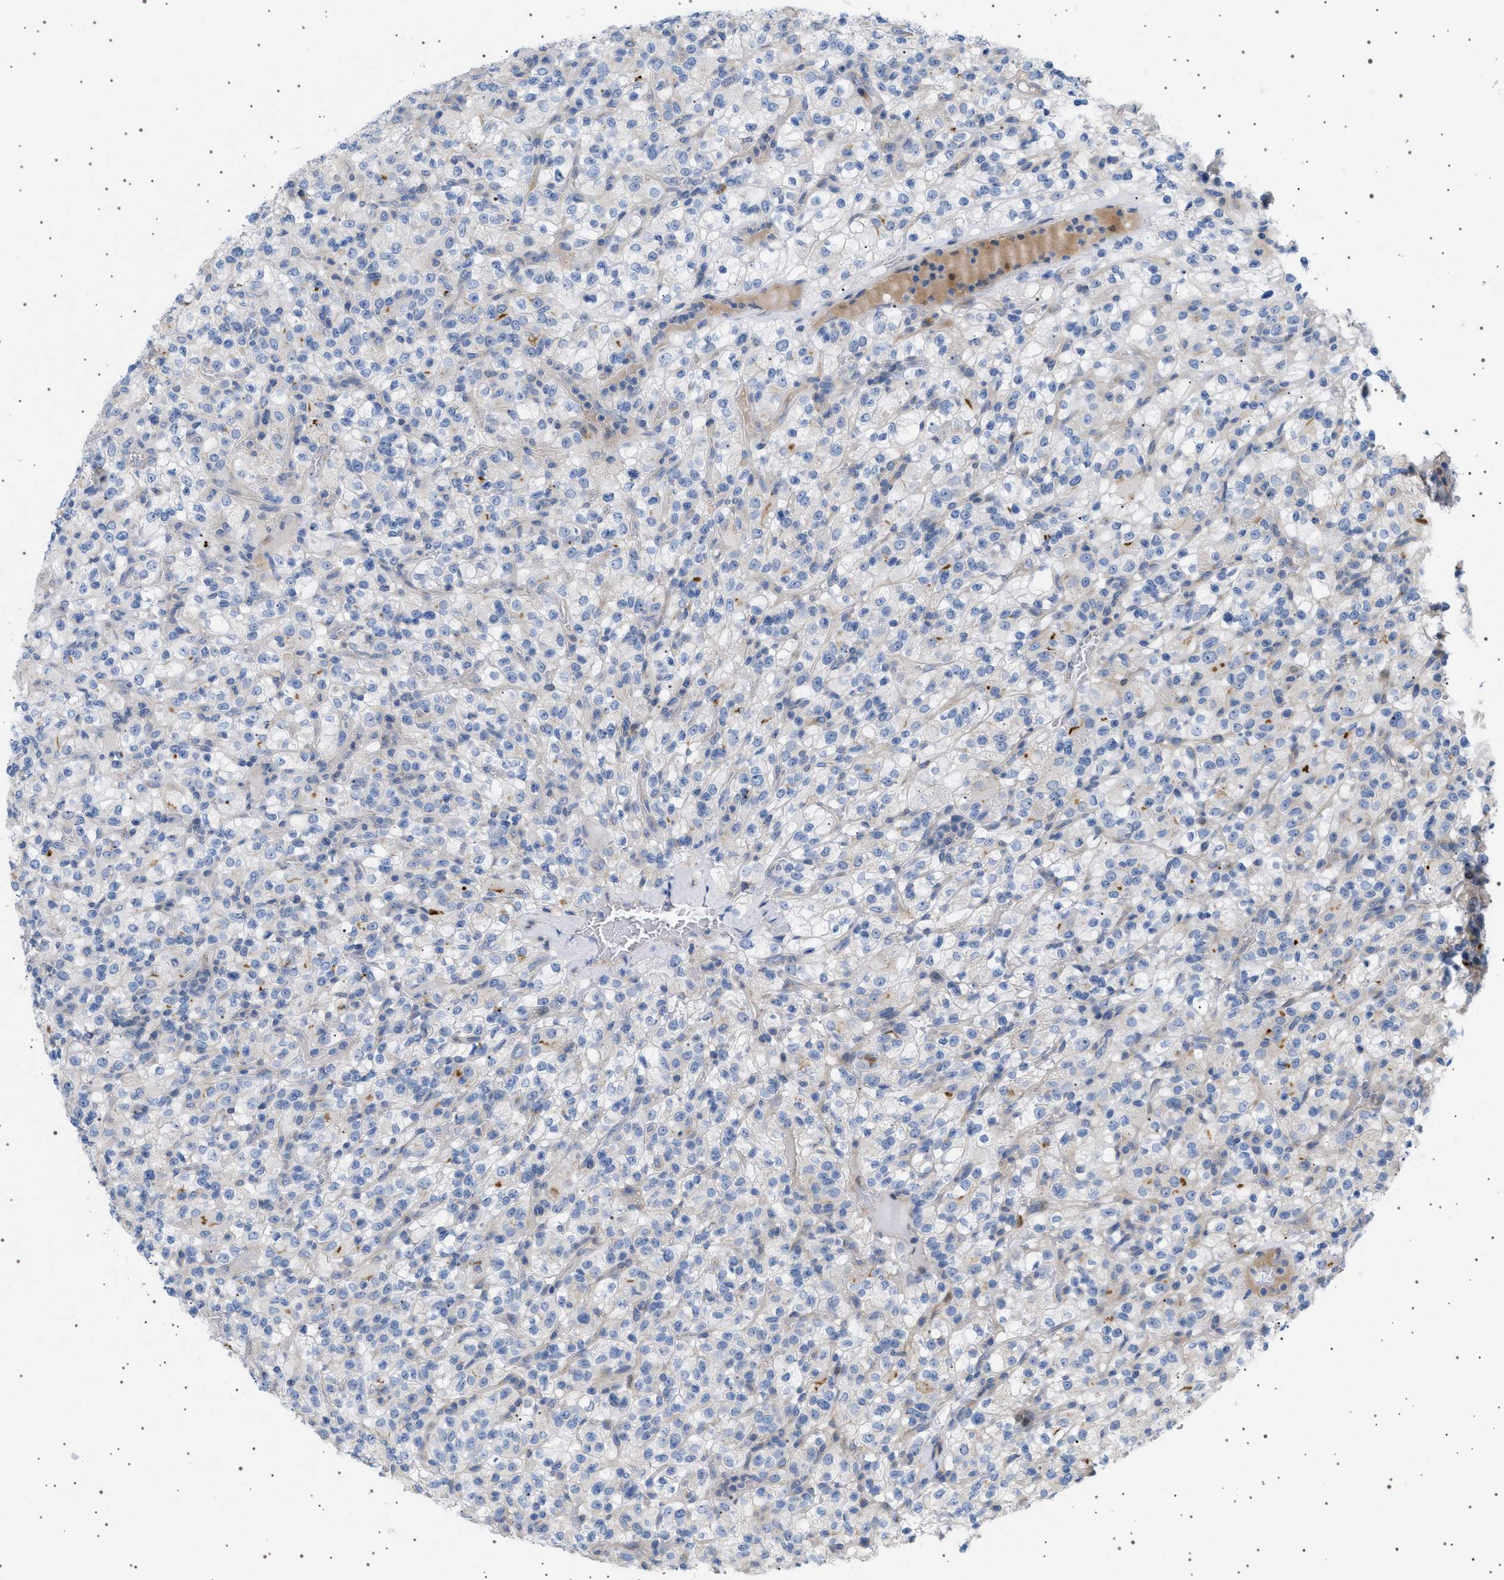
{"staining": {"intensity": "negative", "quantity": "none", "location": "none"}, "tissue": "renal cancer", "cell_type": "Tumor cells", "image_type": "cancer", "snomed": [{"axis": "morphology", "description": "Normal tissue, NOS"}, {"axis": "morphology", "description": "Adenocarcinoma, NOS"}, {"axis": "topography", "description": "Kidney"}], "caption": "IHC photomicrograph of neoplastic tissue: human adenocarcinoma (renal) stained with DAB (3,3'-diaminobenzidine) displays no significant protein expression in tumor cells.", "gene": "ADCY10", "patient": {"sex": "female", "age": 72}}